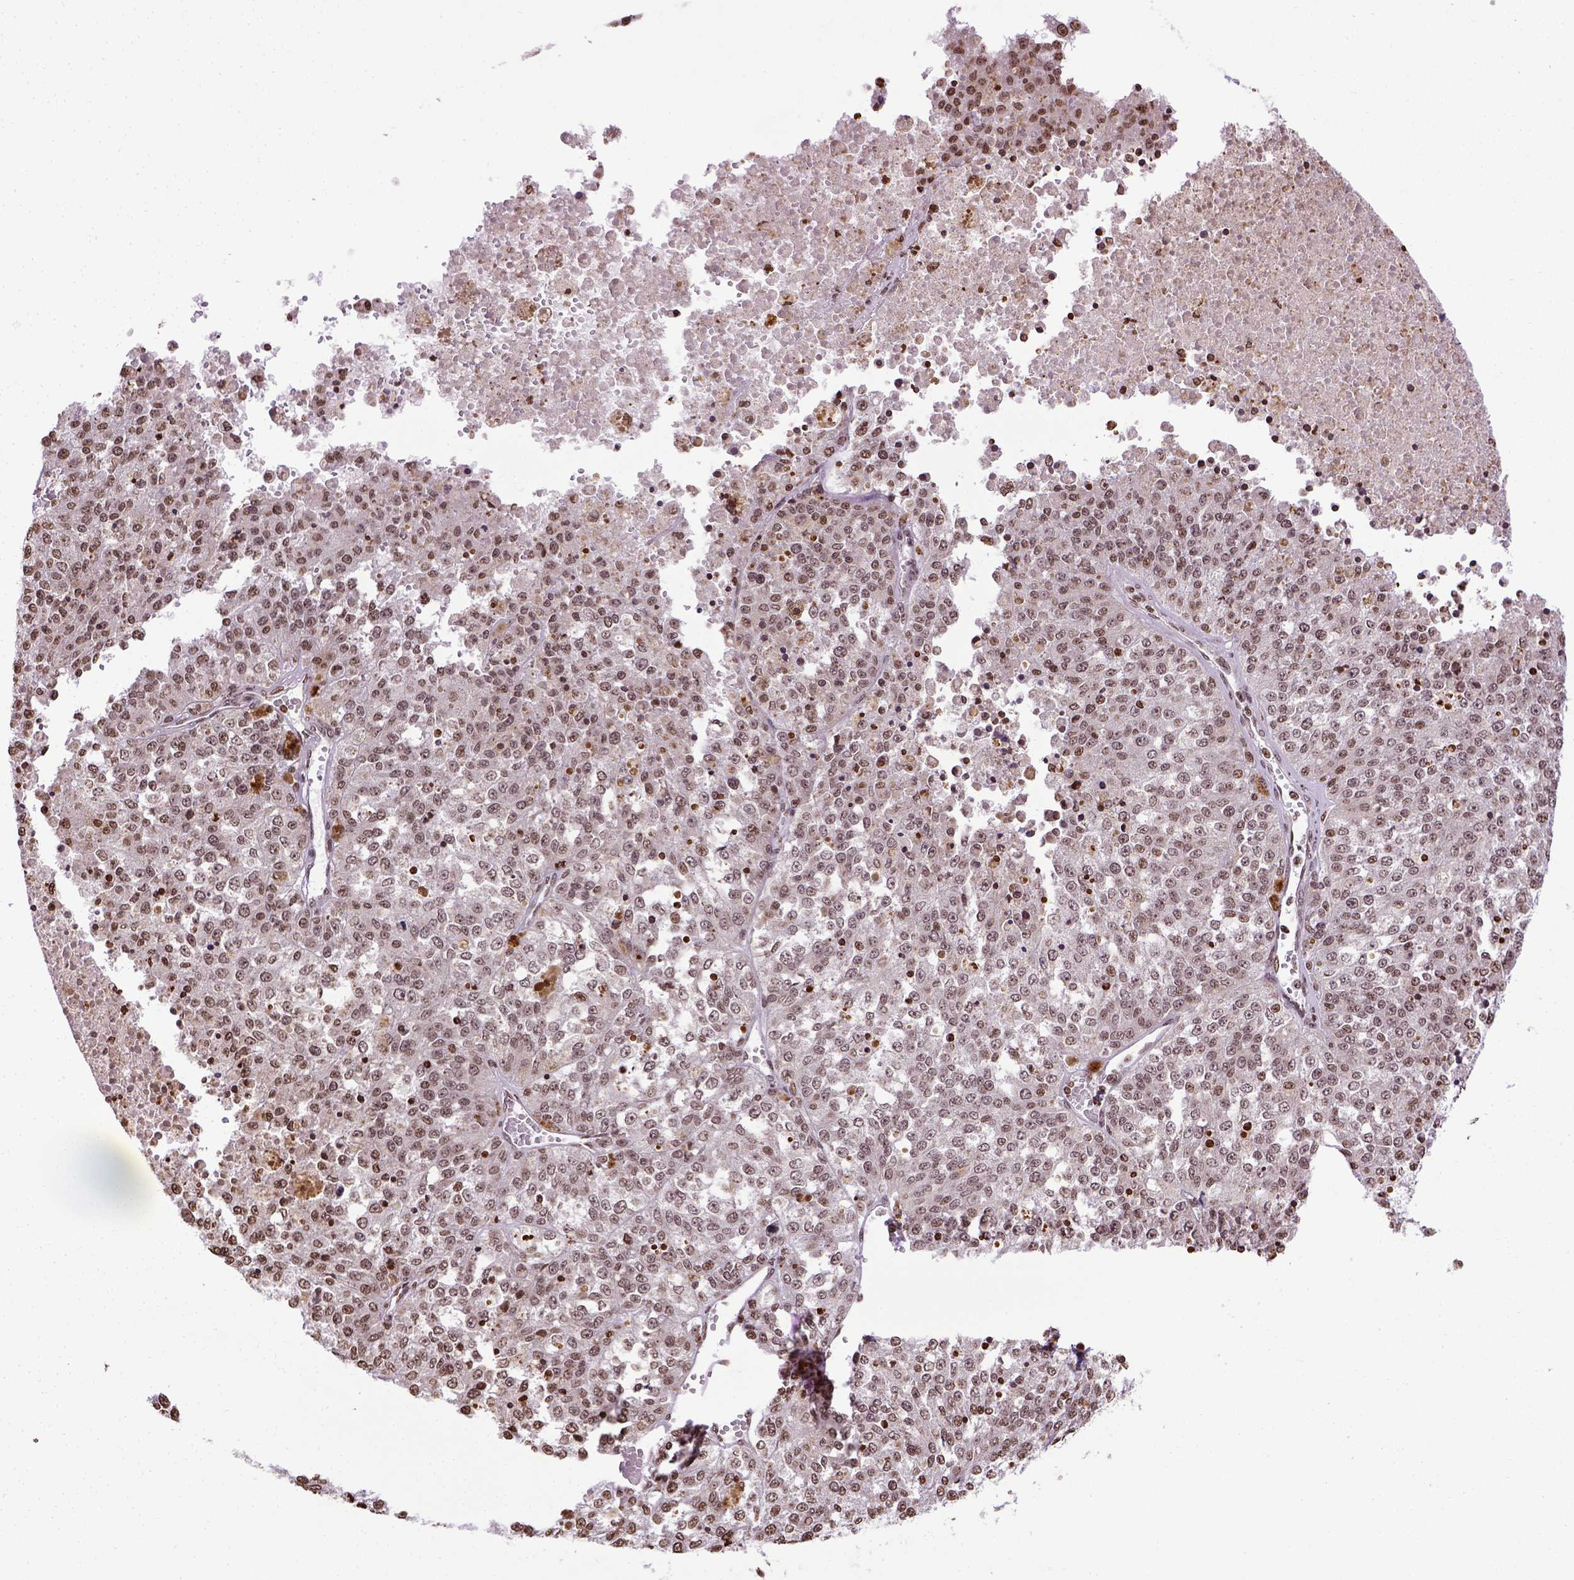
{"staining": {"intensity": "moderate", "quantity": ">75%", "location": "nuclear"}, "tissue": "melanoma", "cell_type": "Tumor cells", "image_type": "cancer", "snomed": [{"axis": "morphology", "description": "Malignant melanoma, Metastatic site"}, {"axis": "topography", "description": "Lymph node"}], "caption": "Immunohistochemistry of melanoma reveals medium levels of moderate nuclear staining in about >75% of tumor cells.", "gene": "ZNF75D", "patient": {"sex": "female", "age": 64}}